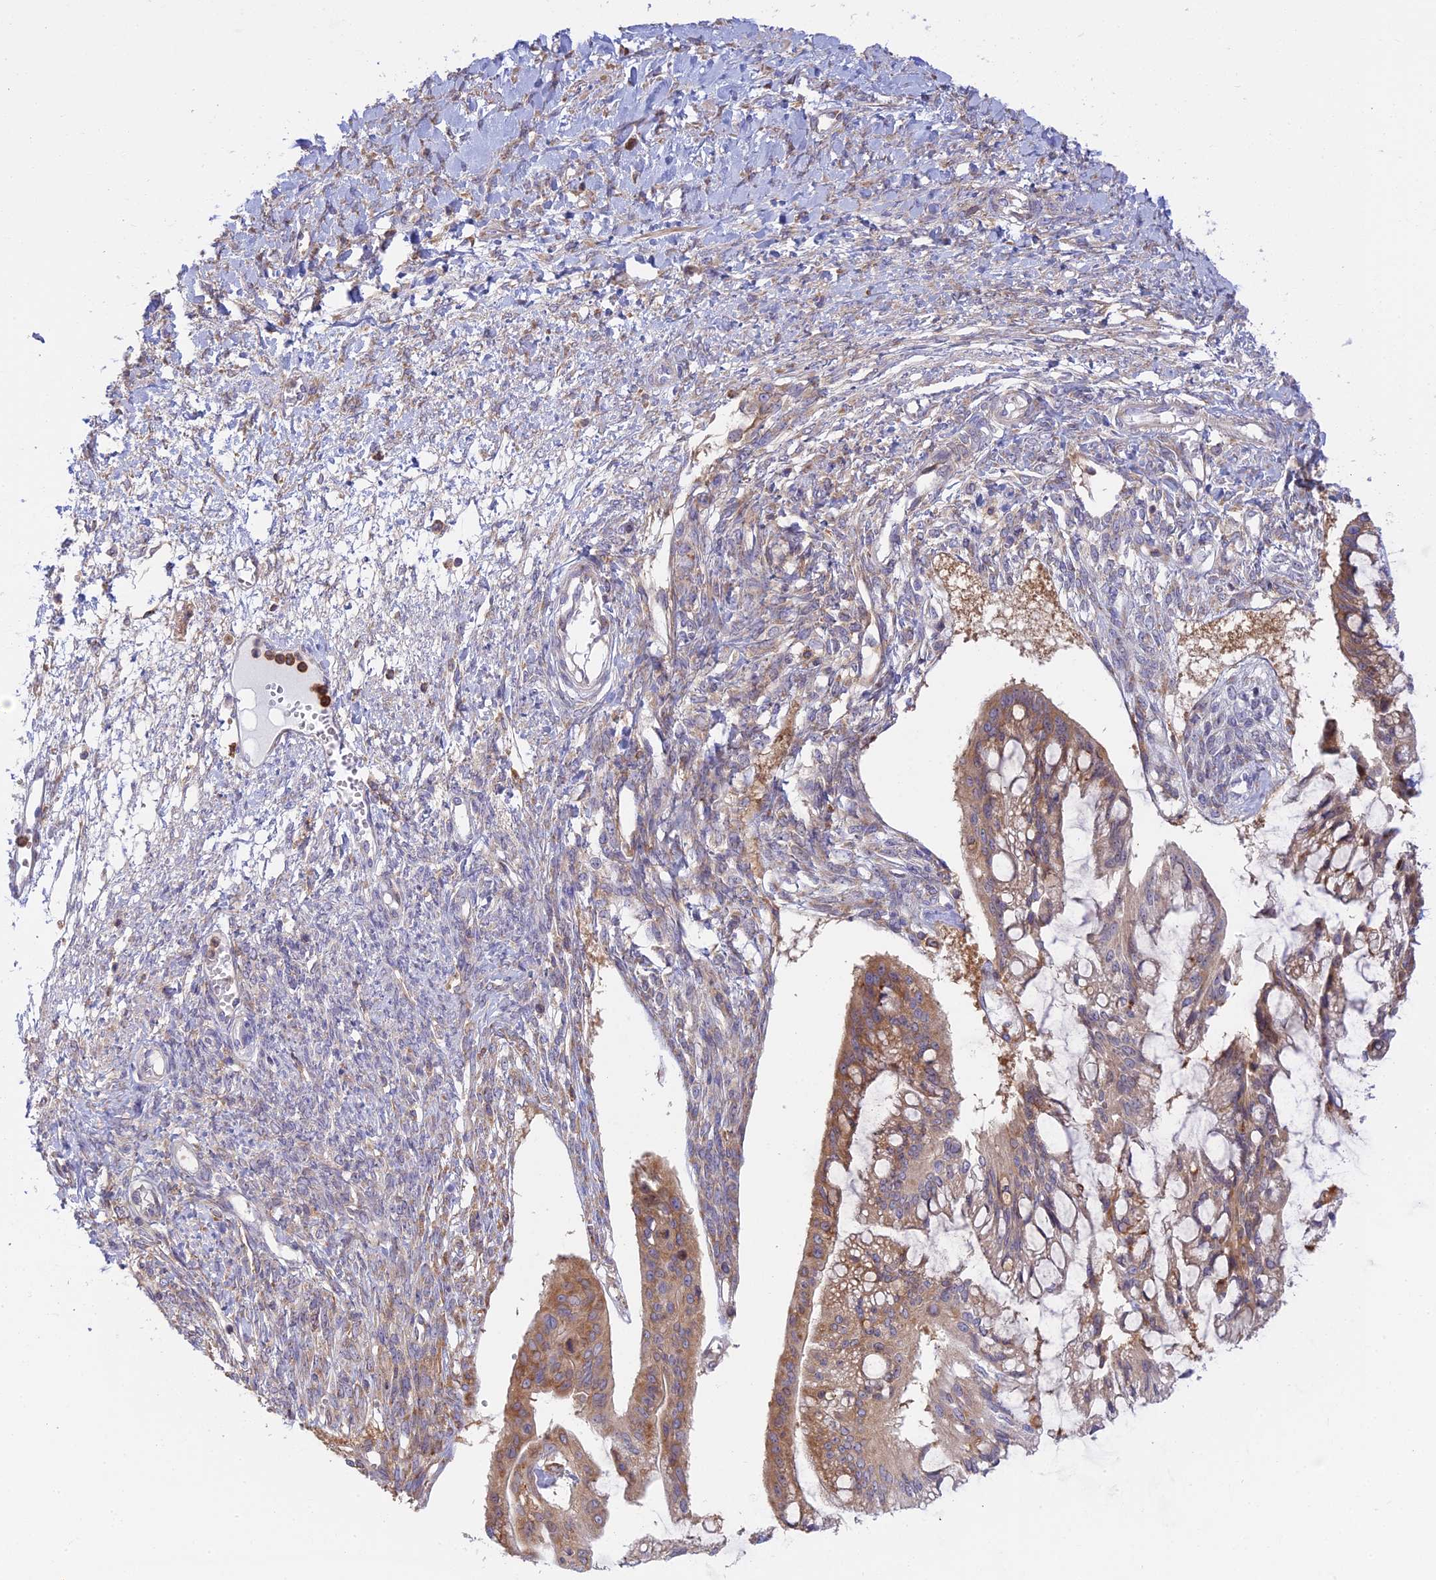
{"staining": {"intensity": "moderate", "quantity": ">75%", "location": "cytoplasmic/membranous"}, "tissue": "ovarian cancer", "cell_type": "Tumor cells", "image_type": "cancer", "snomed": [{"axis": "morphology", "description": "Cystadenocarcinoma, mucinous, NOS"}, {"axis": "topography", "description": "Ovary"}], "caption": "Brown immunohistochemical staining in ovarian cancer (mucinous cystadenocarcinoma) reveals moderate cytoplasmic/membranous staining in approximately >75% of tumor cells. The staining was performed using DAB, with brown indicating positive protein expression. Nuclei are stained blue with hematoxylin.", "gene": "GMIP", "patient": {"sex": "female", "age": 73}}